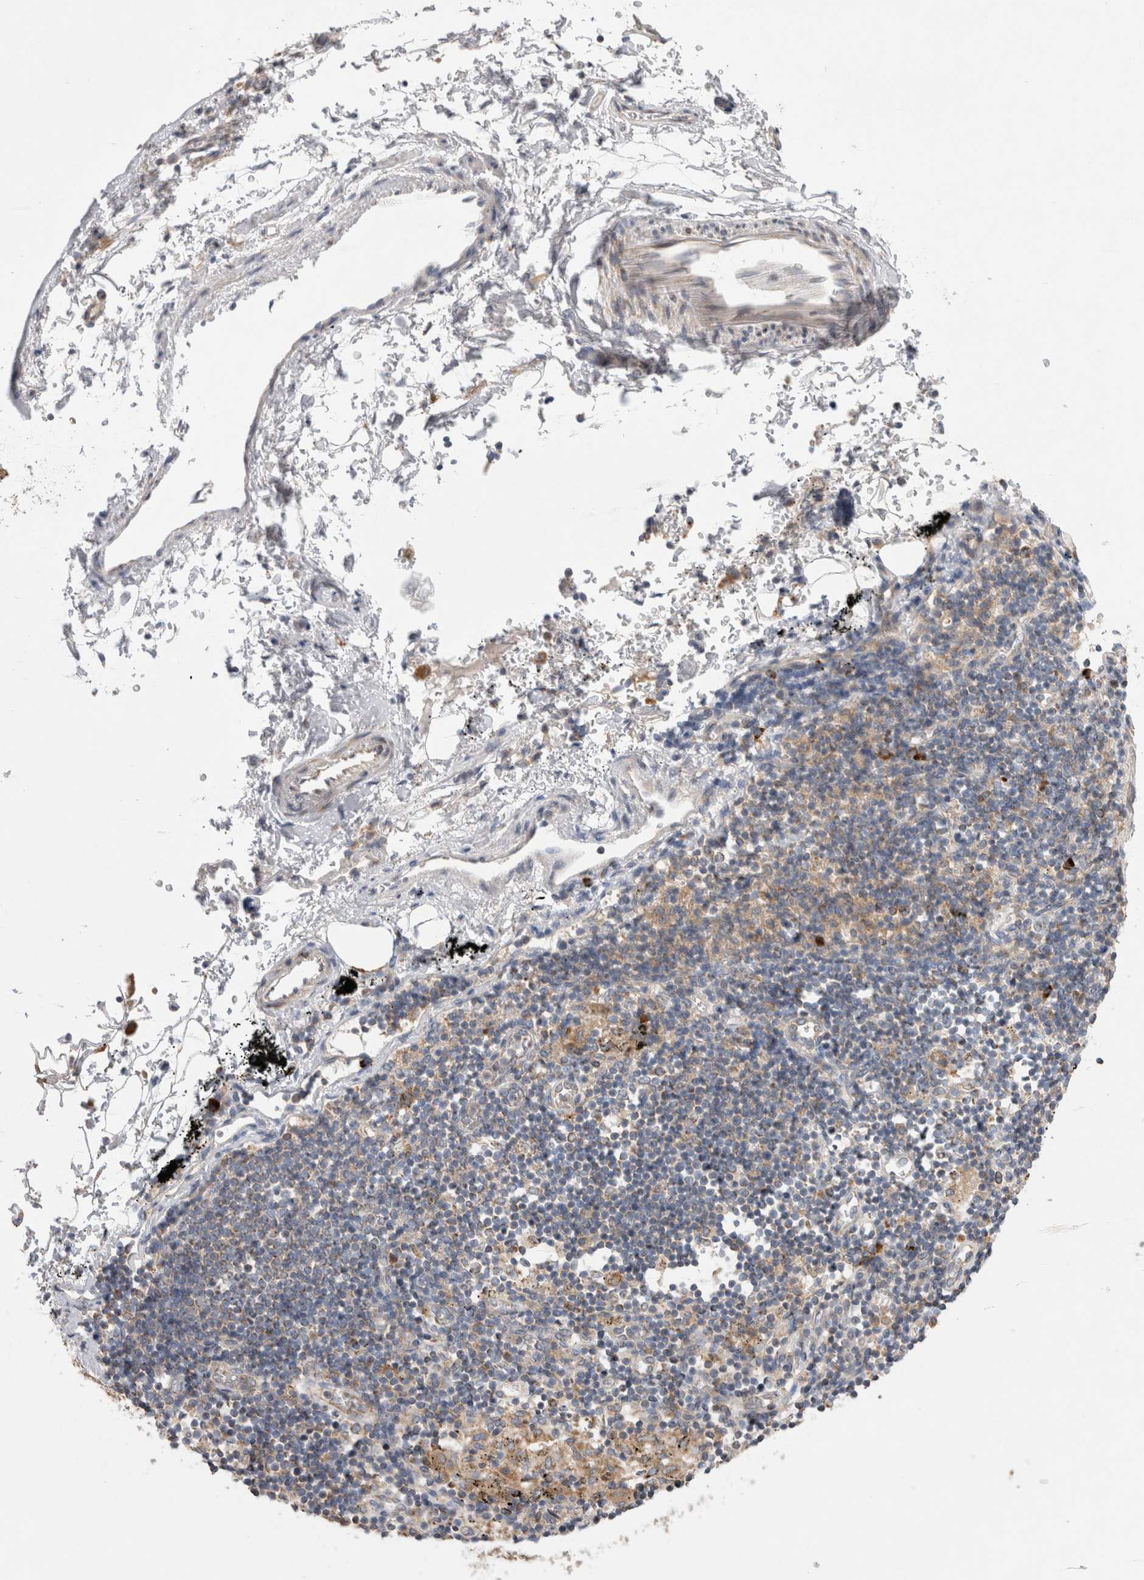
{"staining": {"intensity": "negative", "quantity": "none", "location": "none"}, "tissue": "soft tissue", "cell_type": "Fibroblasts", "image_type": "normal", "snomed": [{"axis": "morphology", "description": "Normal tissue, NOS"}, {"axis": "topography", "description": "Cartilage tissue"}, {"axis": "topography", "description": "Lung"}], "caption": "This is an IHC image of unremarkable soft tissue. There is no staining in fibroblasts.", "gene": "TBC1D16", "patient": {"sex": "female", "age": 77}}